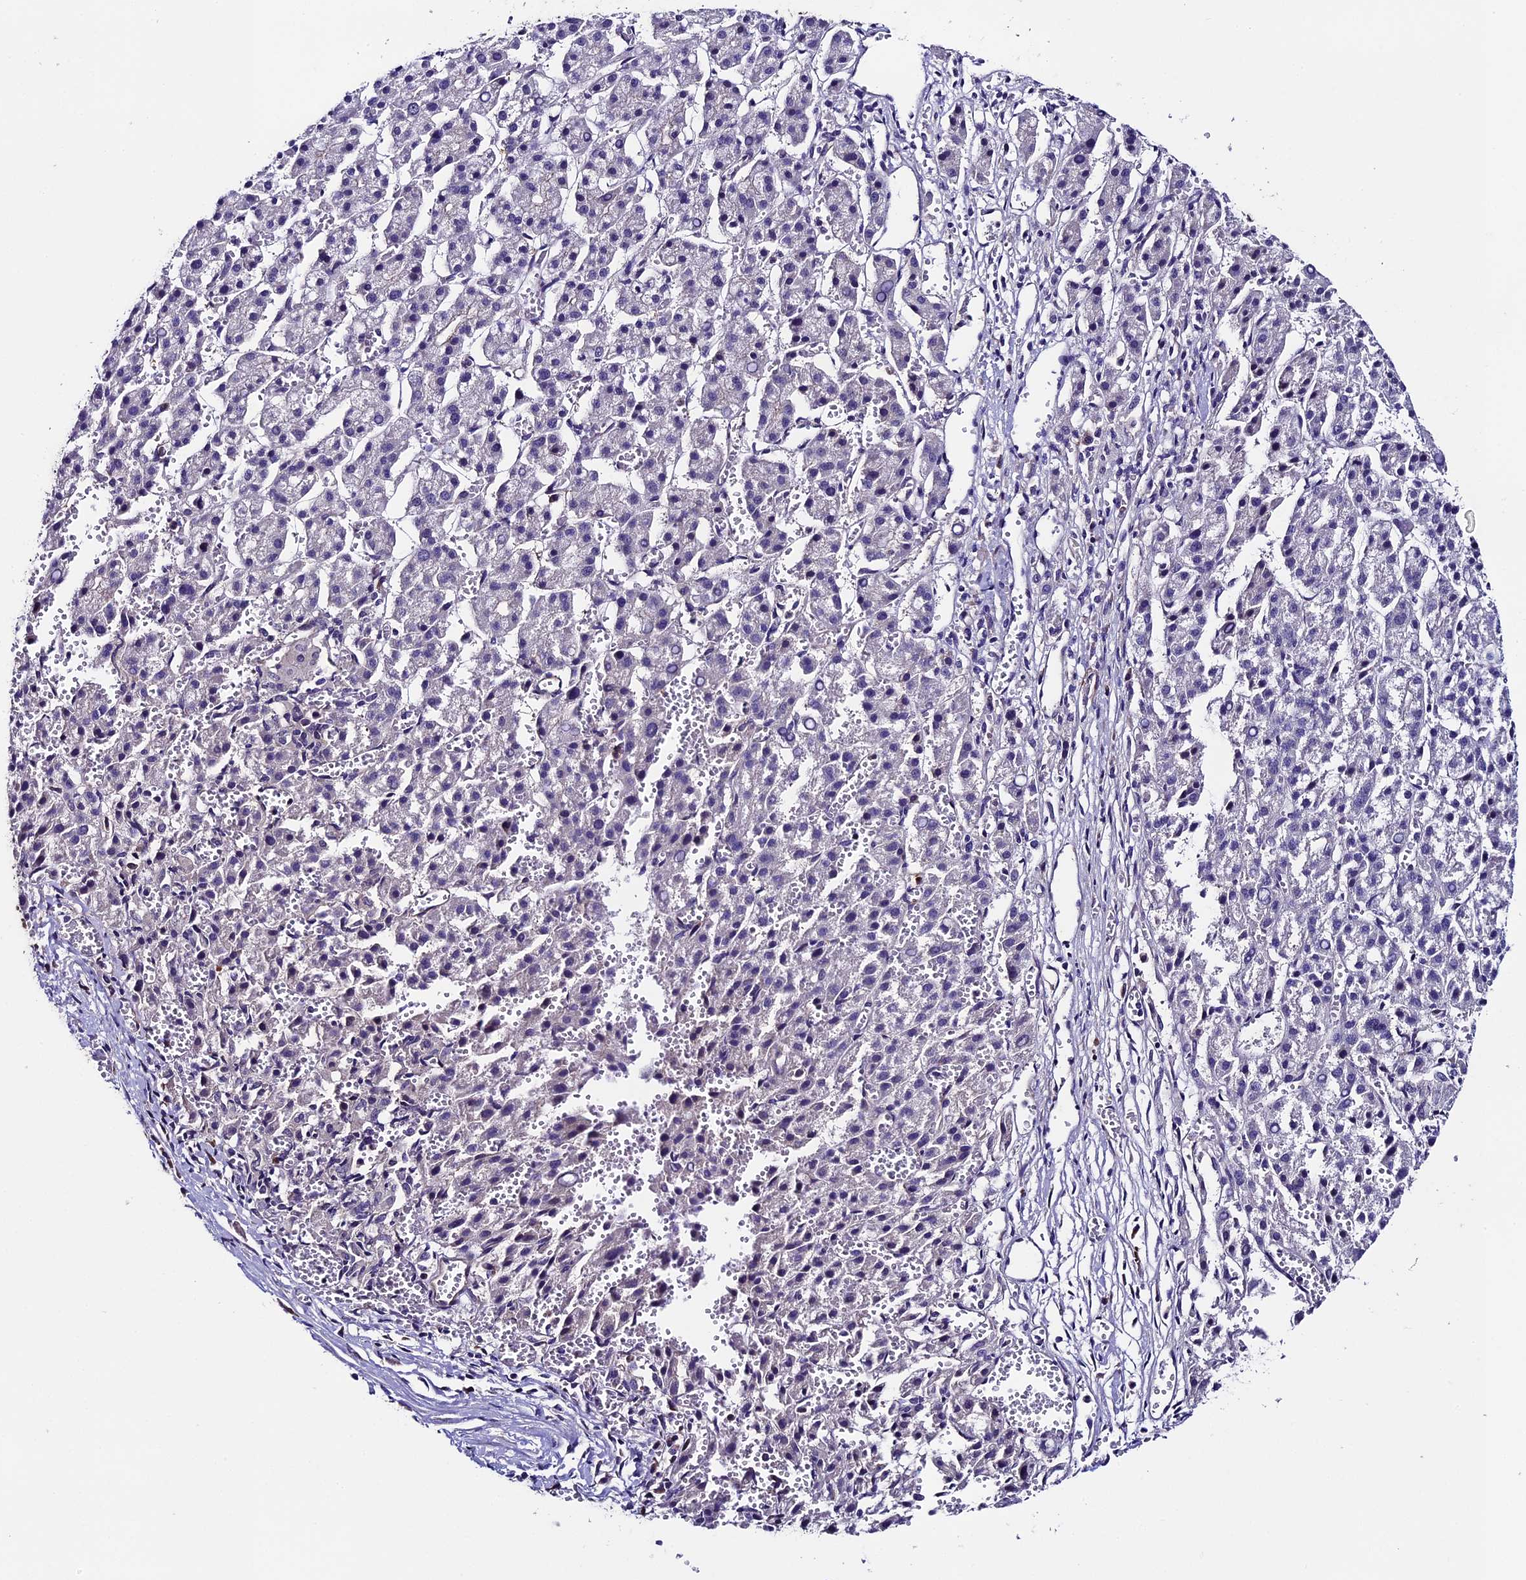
{"staining": {"intensity": "negative", "quantity": "none", "location": "none"}, "tissue": "liver cancer", "cell_type": "Tumor cells", "image_type": "cancer", "snomed": [{"axis": "morphology", "description": "Carcinoma, Hepatocellular, NOS"}, {"axis": "topography", "description": "Liver"}], "caption": "A high-resolution micrograph shows immunohistochemistry (IHC) staining of hepatocellular carcinoma (liver), which reveals no significant expression in tumor cells. (Immunohistochemistry (ihc), brightfield microscopy, high magnification).", "gene": "SIPA1L3", "patient": {"sex": "female", "age": 58}}